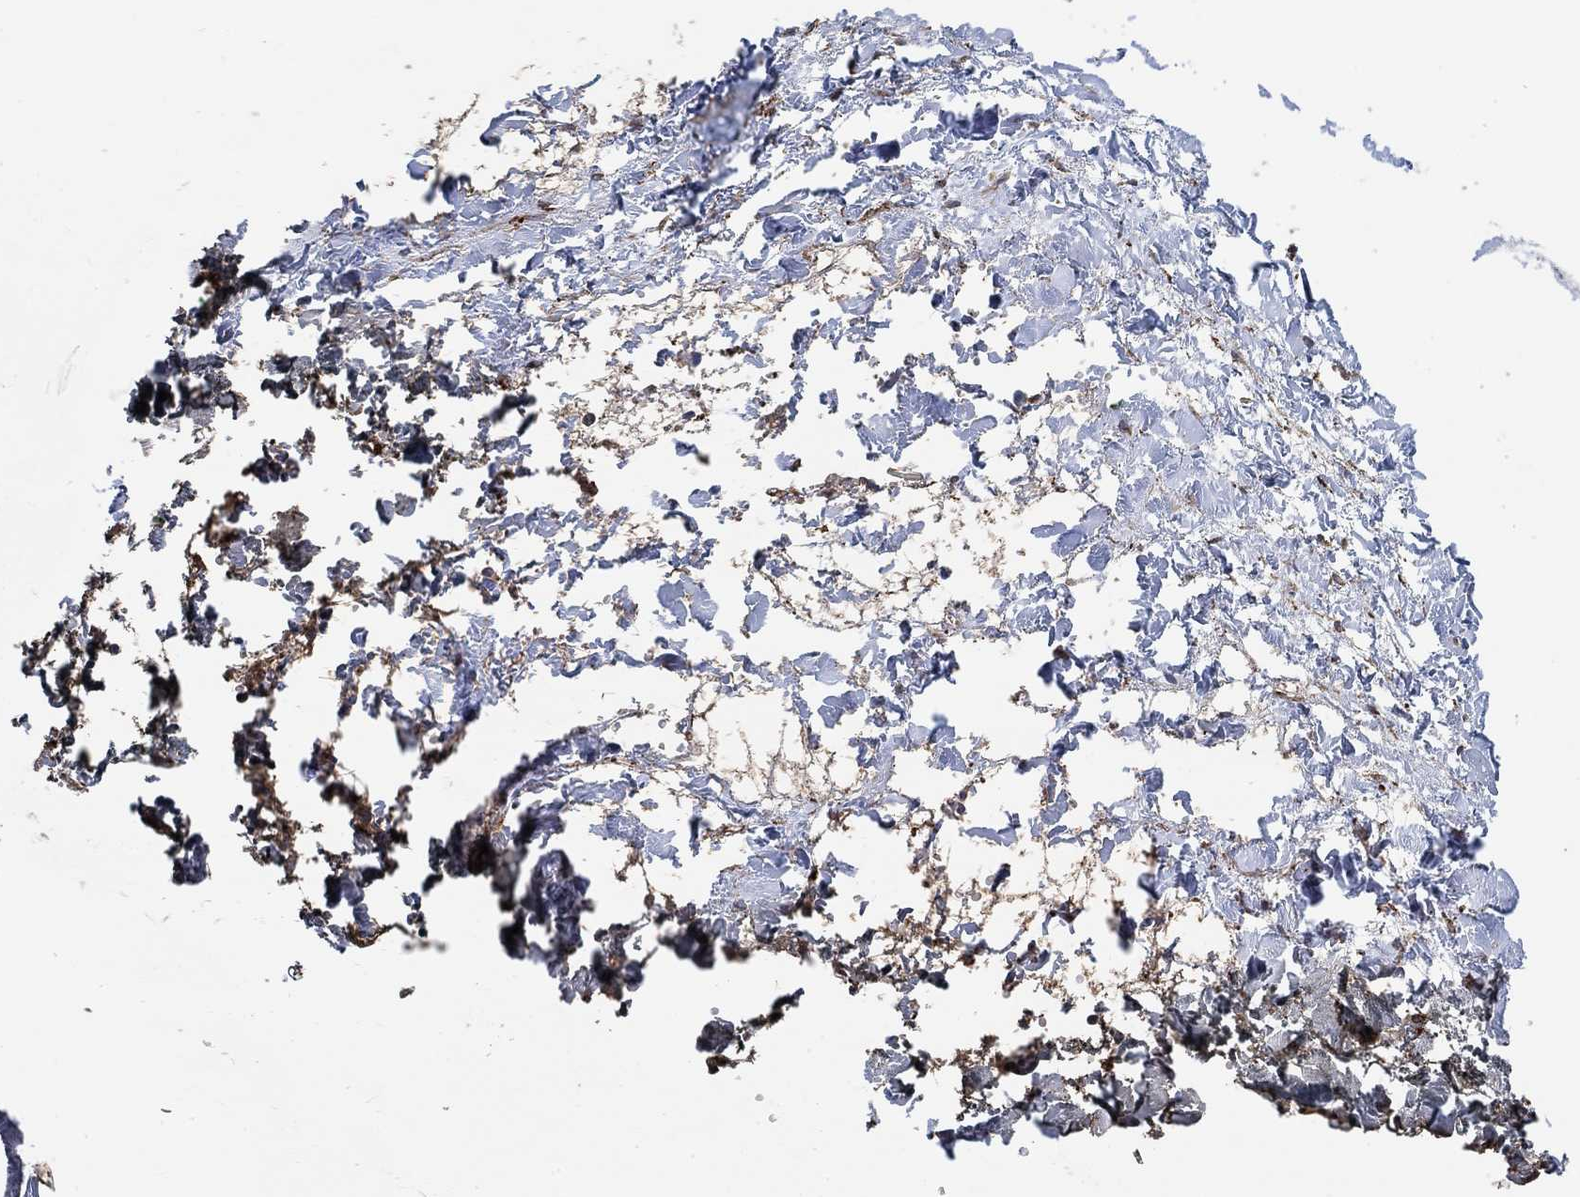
{"staining": {"intensity": "negative", "quantity": "none", "location": "none"}, "tissue": "skin", "cell_type": "Fibroblasts", "image_type": "normal", "snomed": [{"axis": "morphology", "description": "Normal tissue, NOS"}, {"axis": "topography", "description": "Skin"}], "caption": "This is an immunohistochemistry (IHC) micrograph of benign human skin. There is no expression in fibroblasts.", "gene": "SYT16", "patient": {"sex": "female", "age": 34}}